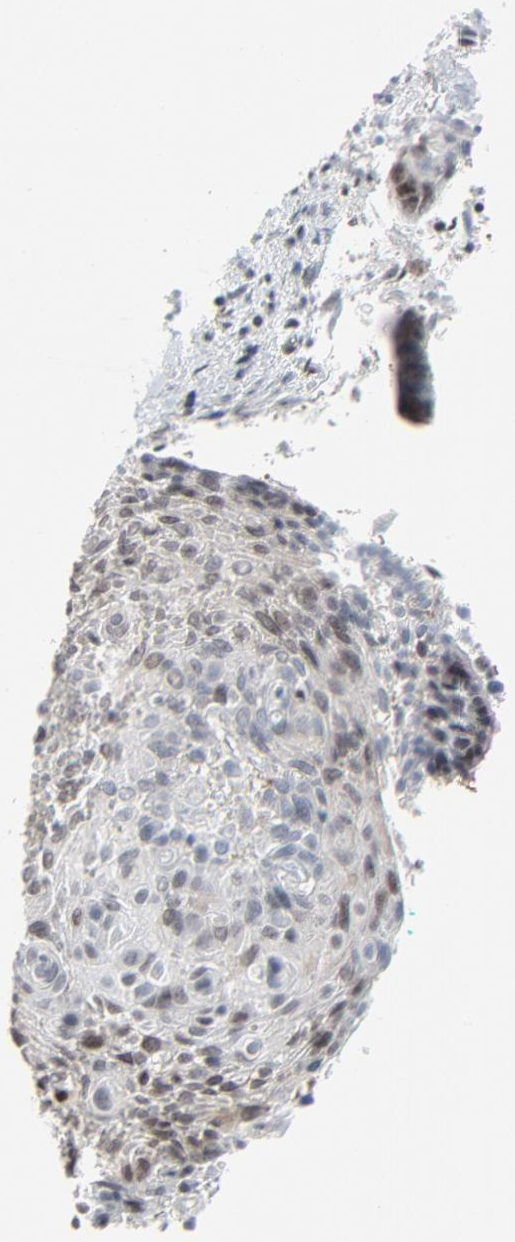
{"staining": {"intensity": "moderate", "quantity": "25%-75%", "location": "nuclear"}, "tissue": "cervical cancer", "cell_type": "Tumor cells", "image_type": "cancer", "snomed": [{"axis": "morphology", "description": "Squamous cell carcinoma, NOS"}, {"axis": "topography", "description": "Cervix"}], "caption": "A histopathology image showing moderate nuclear staining in approximately 25%-75% of tumor cells in cervical cancer, as visualized by brown immunohistochemical staining.", "gene": "FBXO28", "patient": {"sex": "female", "age": 33}}